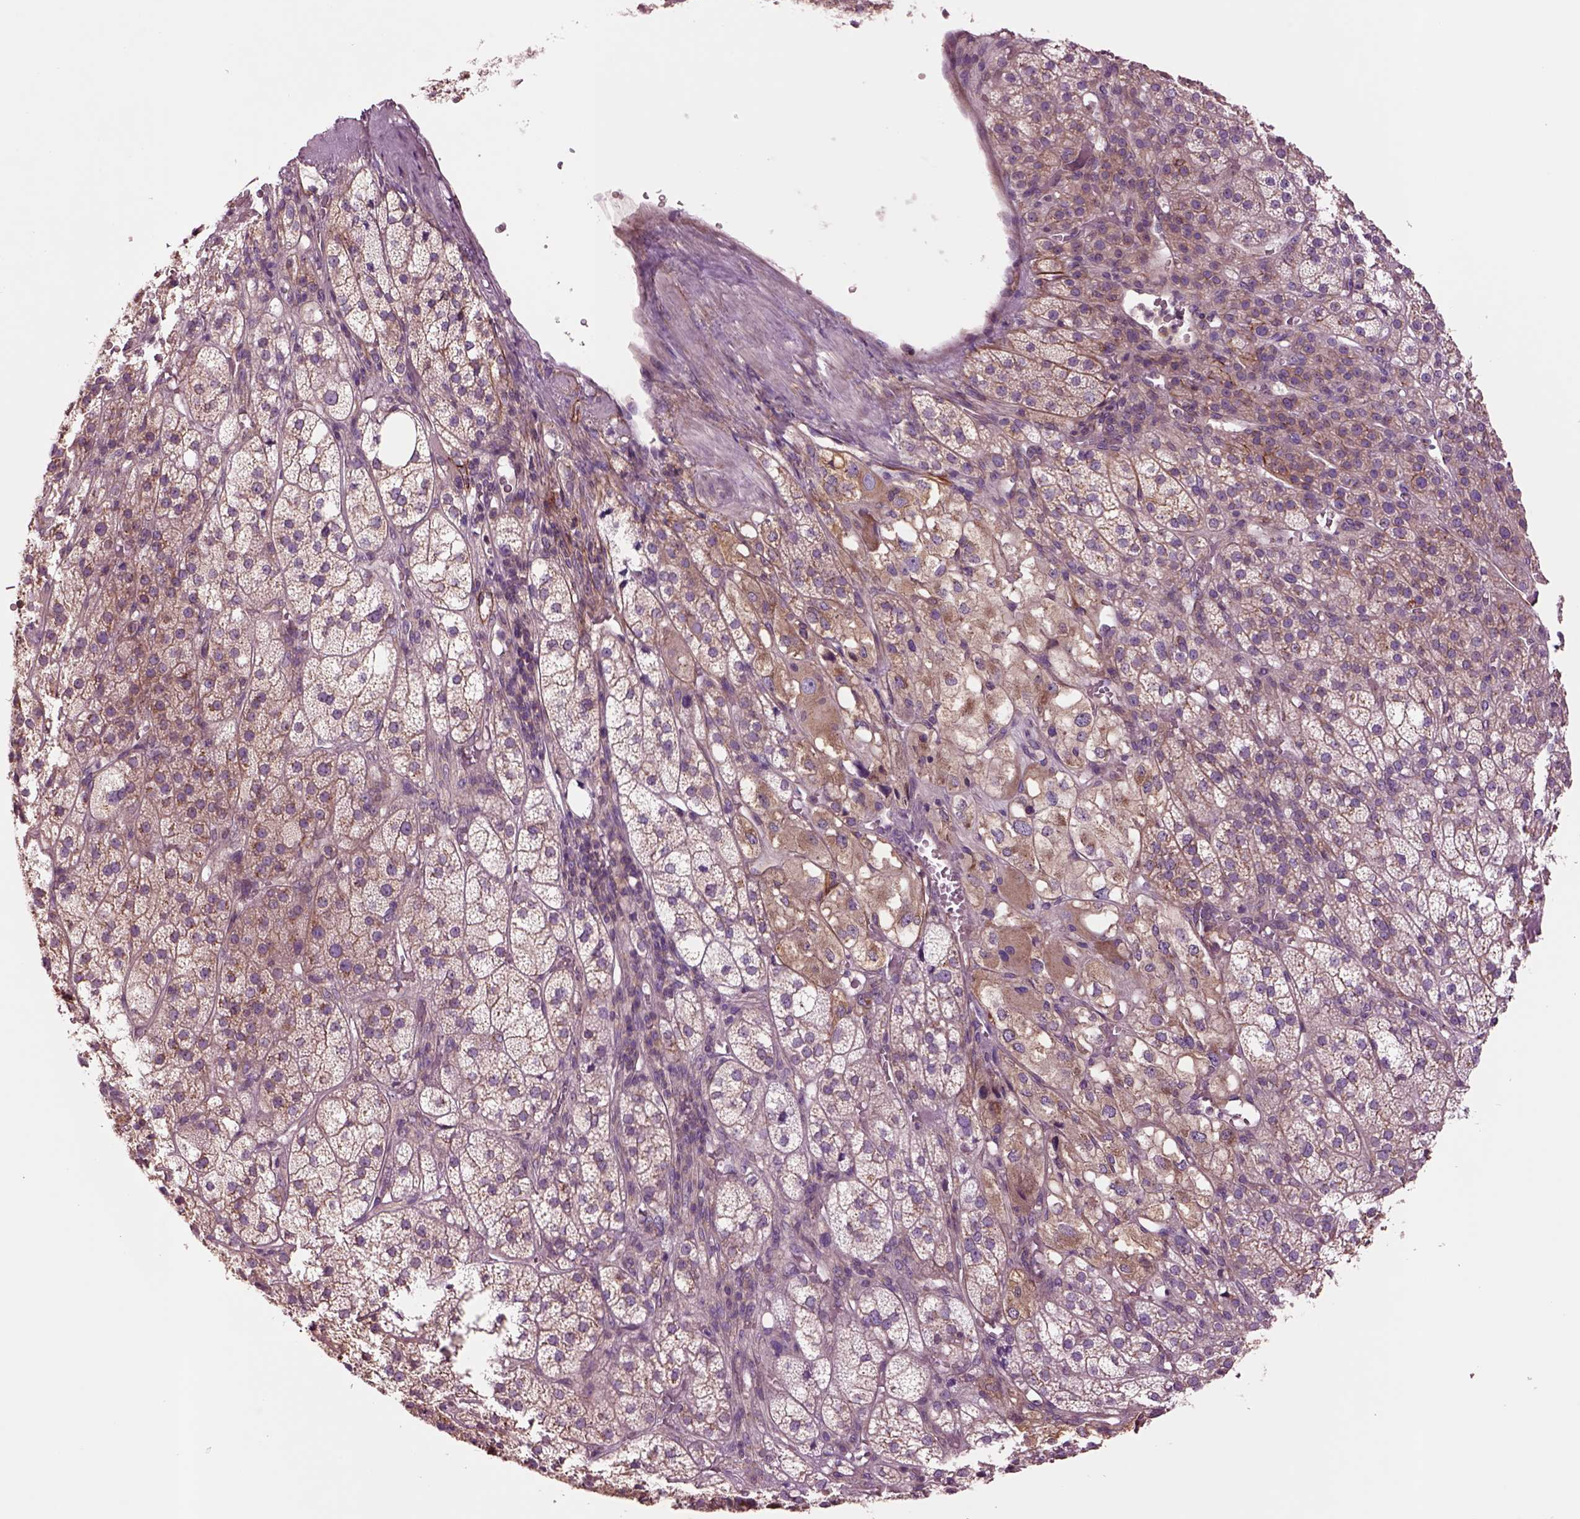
{"staining": {"intensity": "moderate", "quantity": ">75%", "location": "cytoplasmic/membranous"}, "tissue": "adrenal gland", "cell_type": "Glandular cells", "image_type": "normal", "snomed": [{"axis": "morphology", "description": "Normal tissue, NOS"}, {"axis": "topography", "description": "Adrenal gland"}], "caption": "This image demonstrates IHC staining of normal adrenal gland, with medium moderate cytoplasmic/membranous staining in about >75% of glandular cells.", "gene": "SEC23A", "patient": {"sex": "female", "age": 60}}